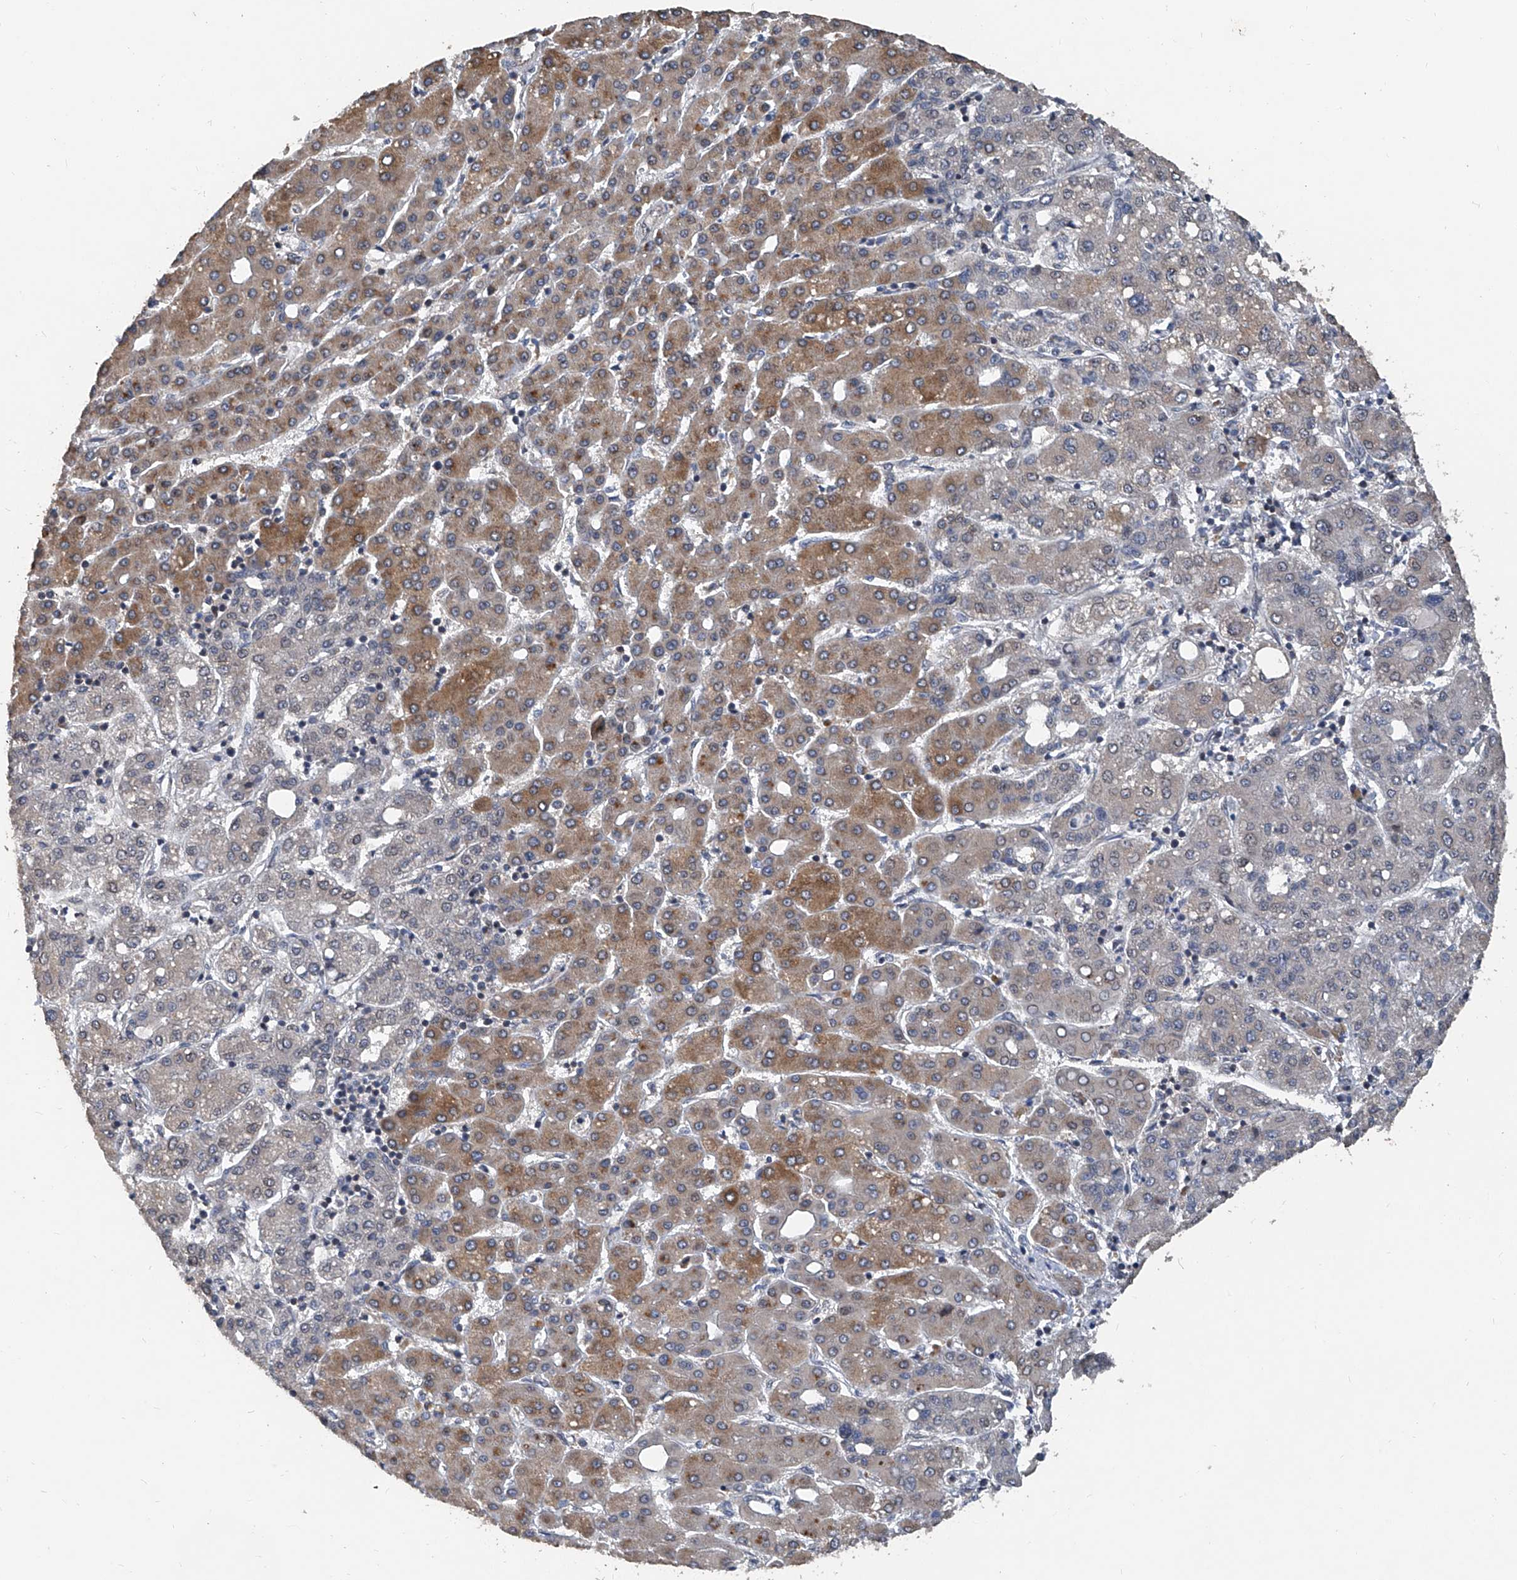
{"staining": {"intensity": "moderate", "quantity": "25%-75%", "location": "cytoplasmic/membranous"}, "tissue": "liver cancer", "cell_type": "Tumor cells", "image_type": "cancer", "snomed": [{"axis": "morphology", "description": "Carcinoma, Hepatocellular, NOS"}, {"axis": "topography", "description": "Liver"}], "caption": "A brown stain highlights moderate cytoplasmic/membranous staining of a protein in hepatocellular carcinoma (liver) tumor cells.", "gene": "BCKDHB", "patient": {"sex": "male", "age": 65}}